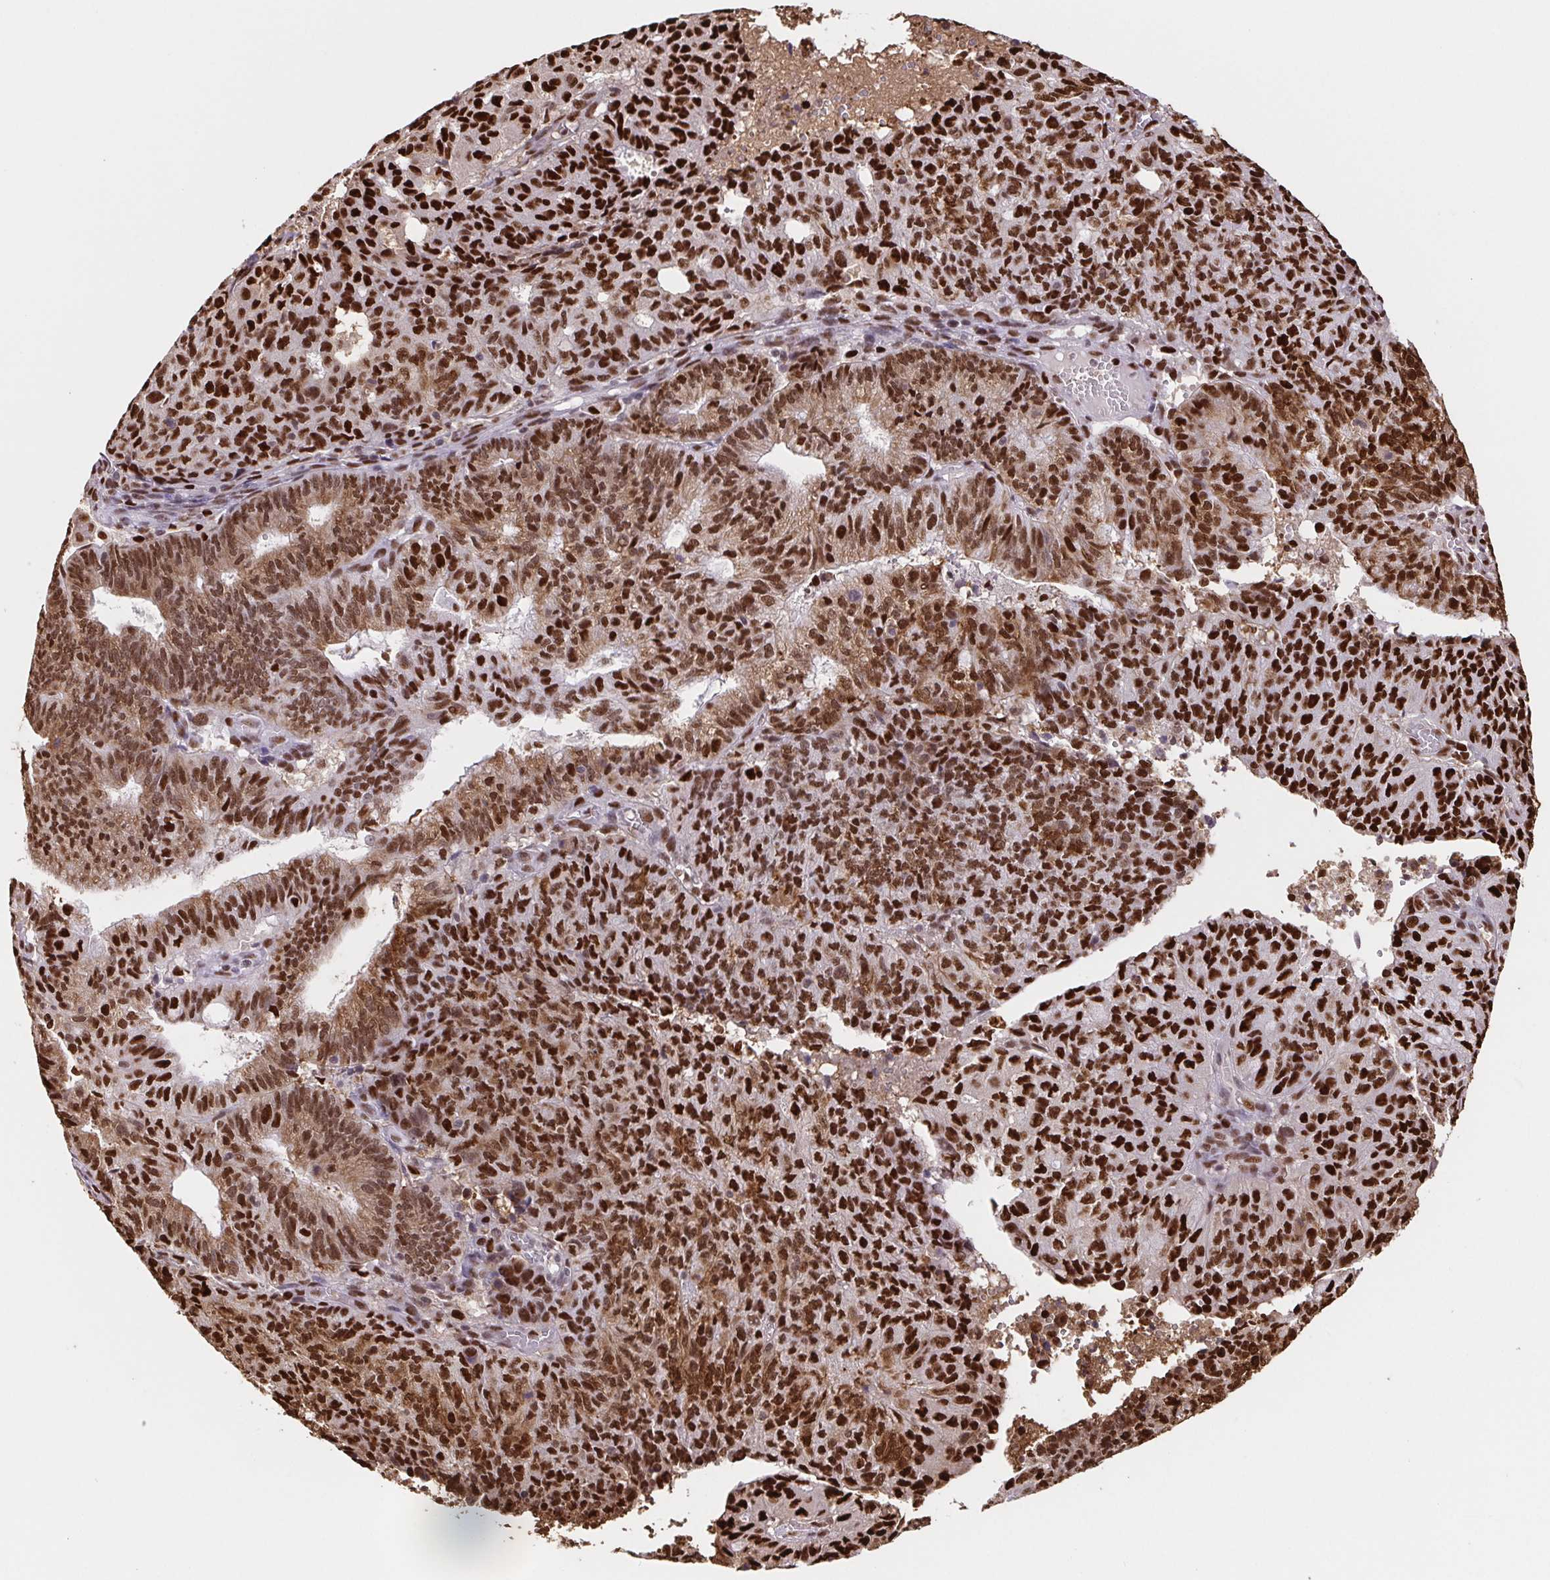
{"staining": {"intensity": "strong", "quantity": ">75%", "location": "nuclear"}, "tissue": "endometrial cancer", "cell_type": "Tumor cells", "image_type": "cancer", "snomed": [{"axis": "morphology", "description": "Adenocarcinoma, NOS"}, {"axis": "topography", "description": "Endometrium"}], "caption": "Immunohistochemistry micrograph of endometrial cancer (adenocarcinoma) stained for a protein (brown), which displays high levels of strong nuclear expression in approximately >75% of tumor cells.", "gene": "SET", "patient": {"sex": "female", "age": 82}}